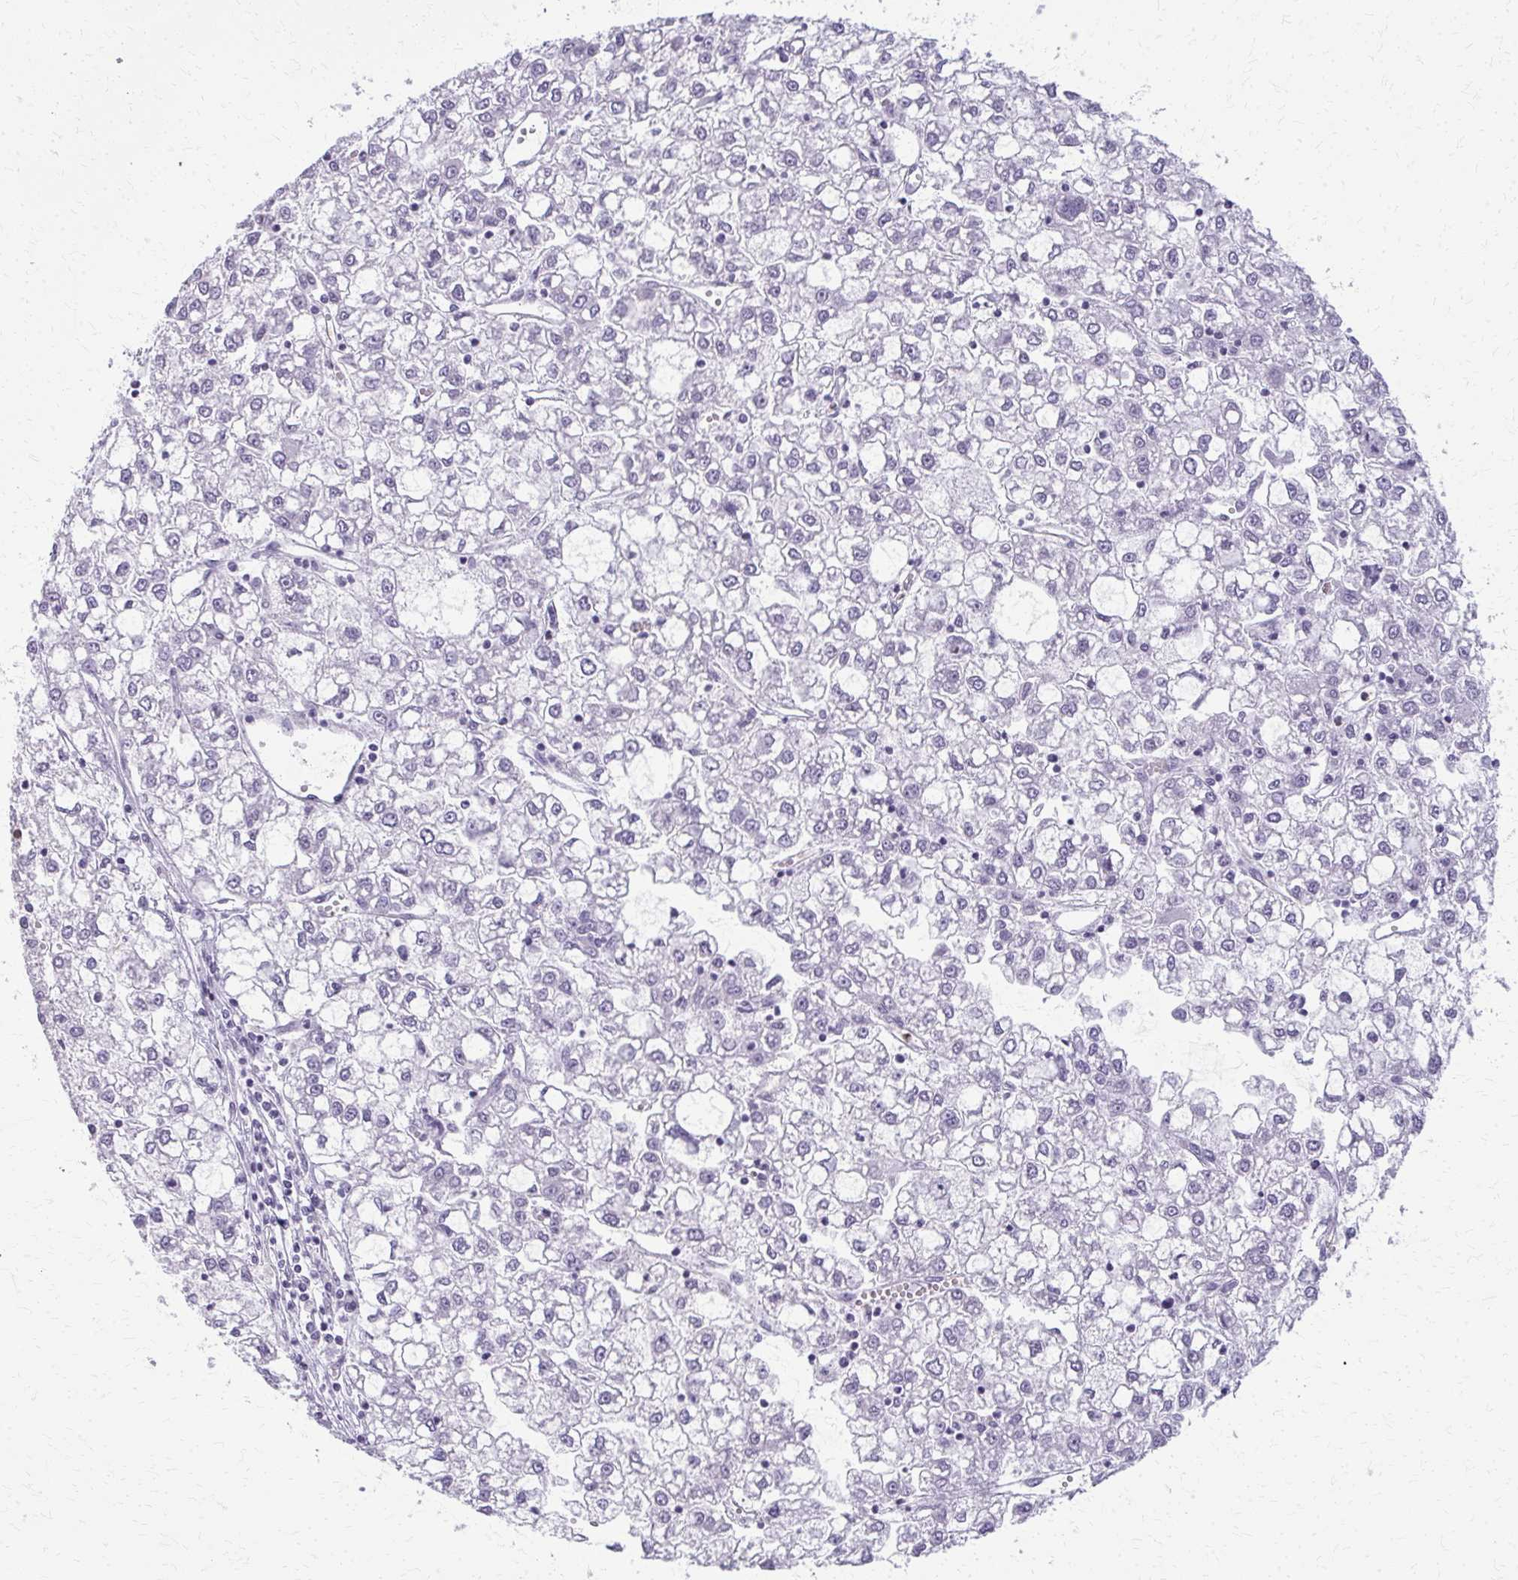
{"staining": {"intensity": "negative", "quantity": "none", "location": "none"}, "tissue": "liver cancer", "cell_type": "Tumor cells", "image_type": "cancer", "snomed": [{"axis": "morphology", "description": "Carcinoma, Hepatocellular, NOS"}, {"axis": "topography", "description": "Liver"}], "caption": "Immunohistochemistry histopathology image of neoplastic tissue: liver hepatocellular carcinoma stained with DAB (3,3'-diaminobenzidine) displays no significant protein expression in tumor cells.", "gene": "CA3", "patient": {"sex": "male", "age": 40}}